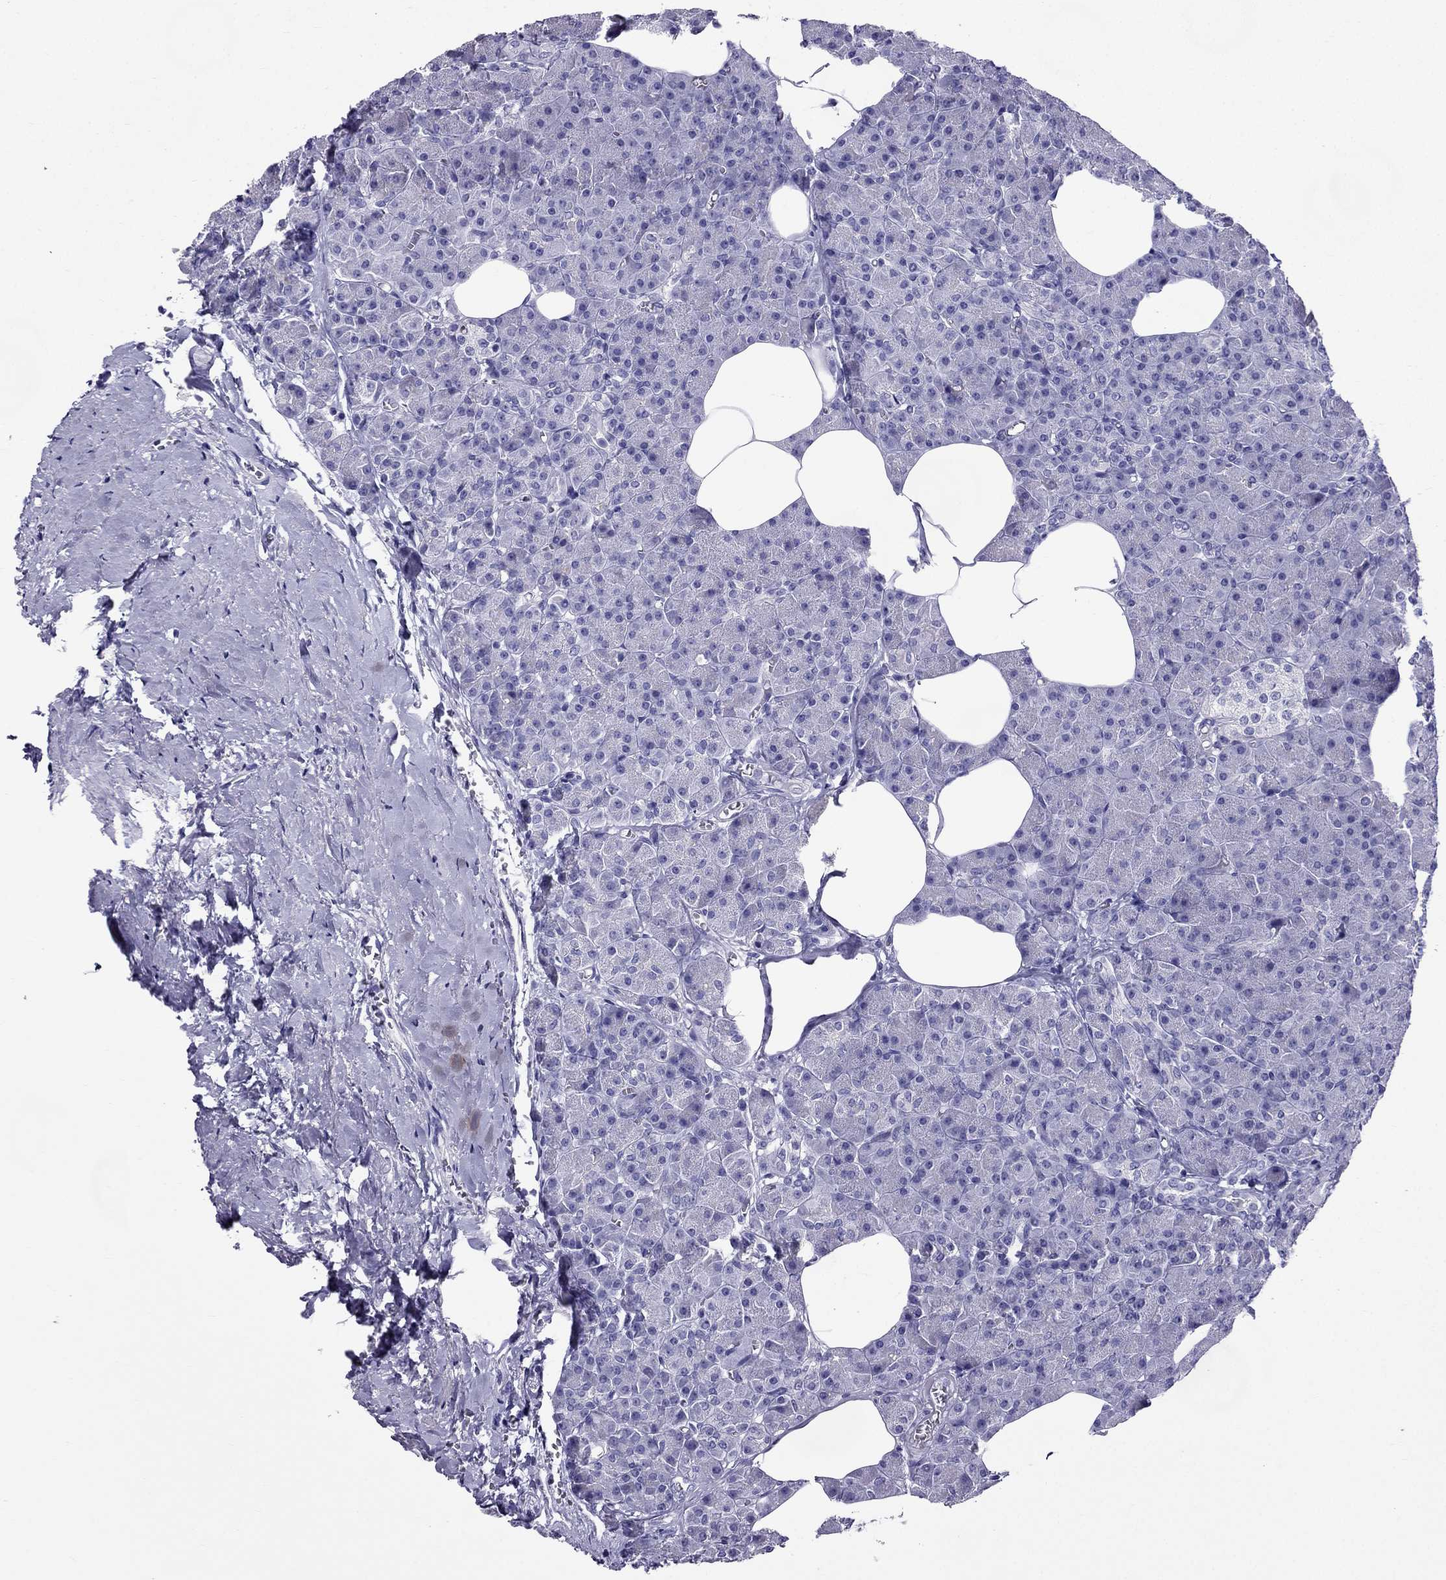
{"staining": {"intensity": "negative", "quantity": "none", "location": "none"}, "tissue": "pancreas", "cell_type": "Exocrine glandular cells", "image_type": "normal", "snomed": [{"axis": "morphology", "description": "Normal tissue, NOS"}, {"axis": "topography", "description": "Pancreas"}], "caption": "Image shows no protein positivity in exocrine glandular cells of unremarkable pancreas. (DAB (3,3'-diaminobenzidine) immunohistochemistry (IHC) visualized using brightfield microscopy, high magnification).", "gene": "ZNF541", "patient": {"sex": "female", "age": 45}}